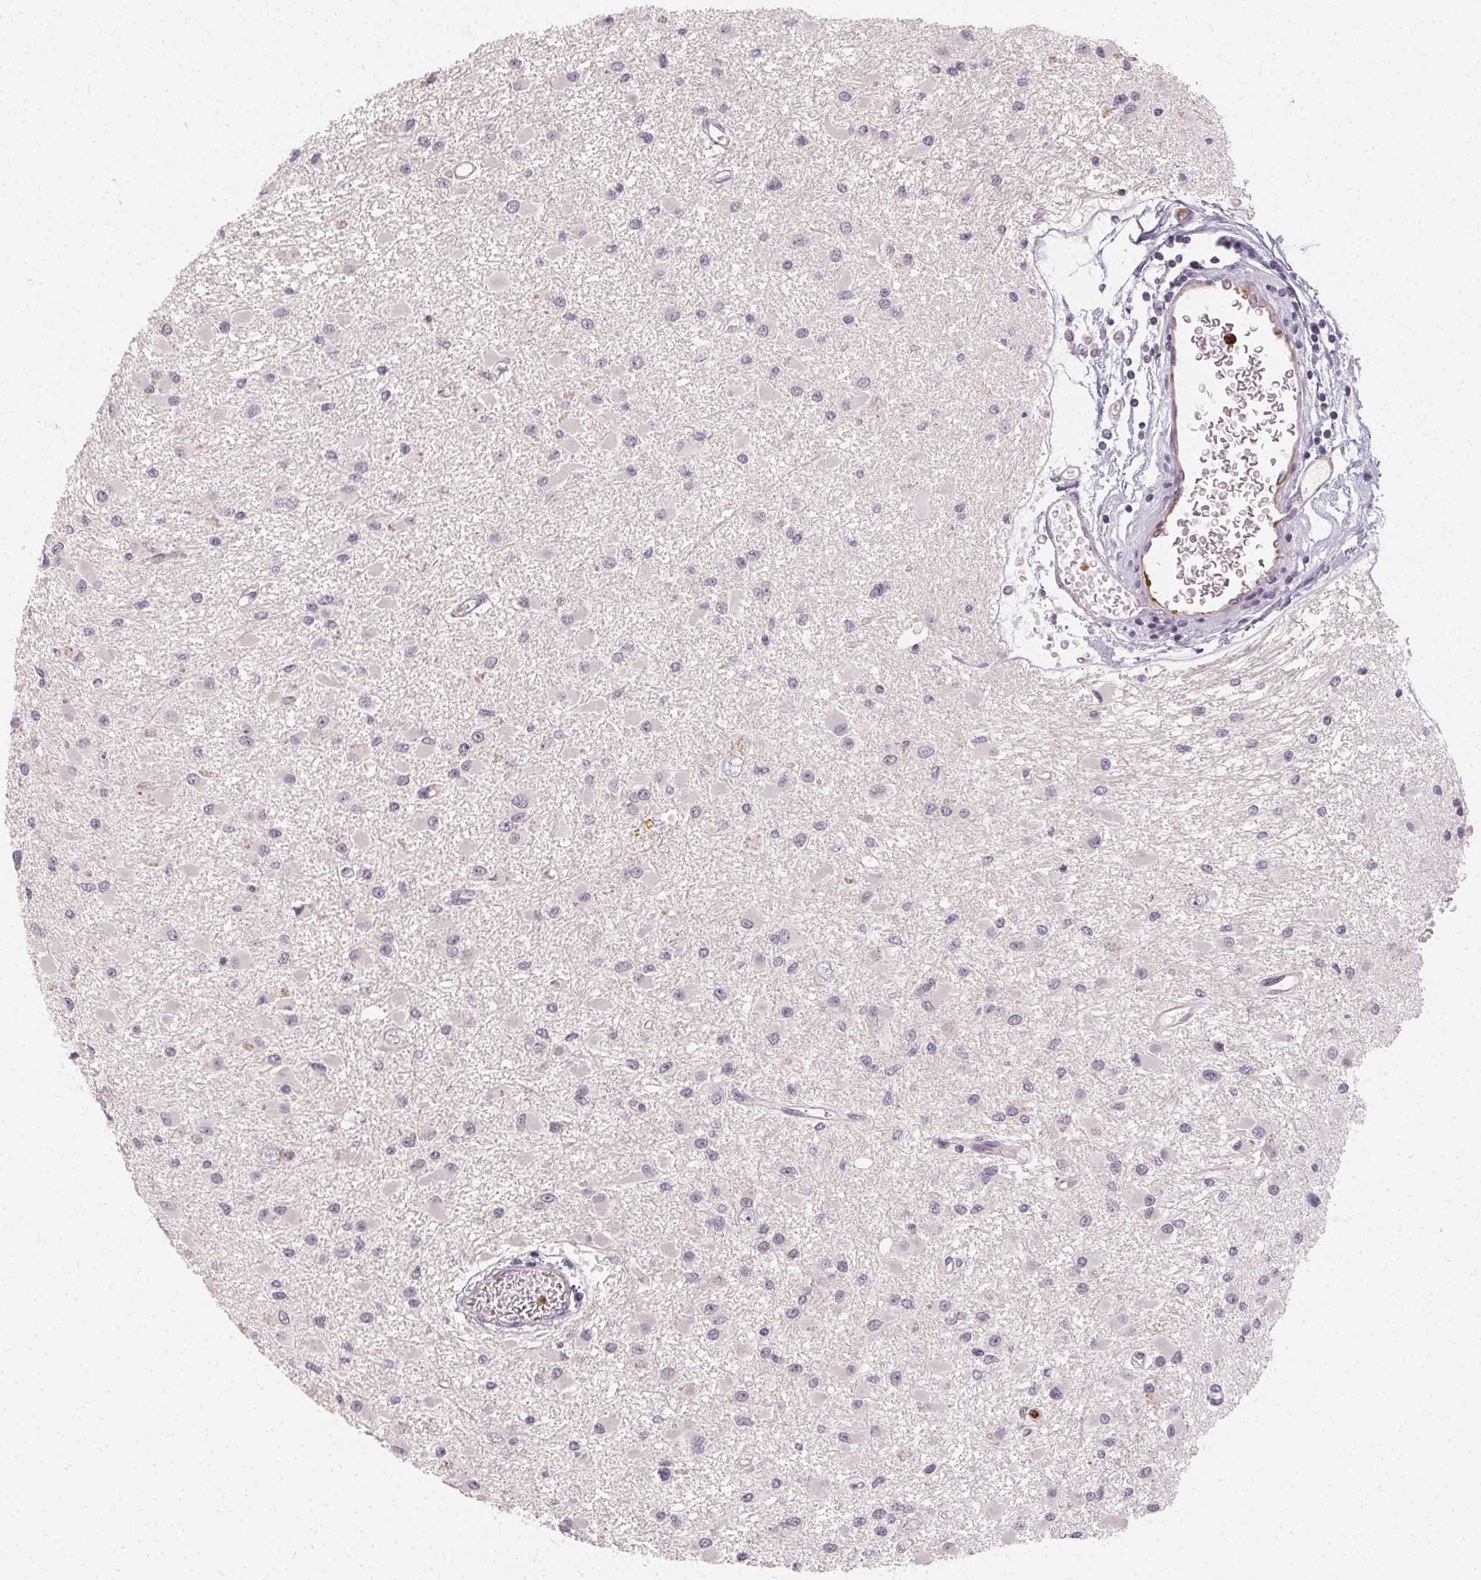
{"staining": {"intensity": "negative", "quantity": "none", "location": "none"}, "tissue": "glioma", "cell_type": "Tumor cells", "image_type": "cancer", "snomed": [{"axis": "morphology", "description": "Glioma, malignant, High grade"}, {"axis": "topography", "description": "Brain"}], "caption": "High-grade glioma (malignant) was stained to show a protein in brown. There is no significant staining in tumor cells.", "gene": "CLCNKB", "patient": {"sex": "male", "age": 54}}